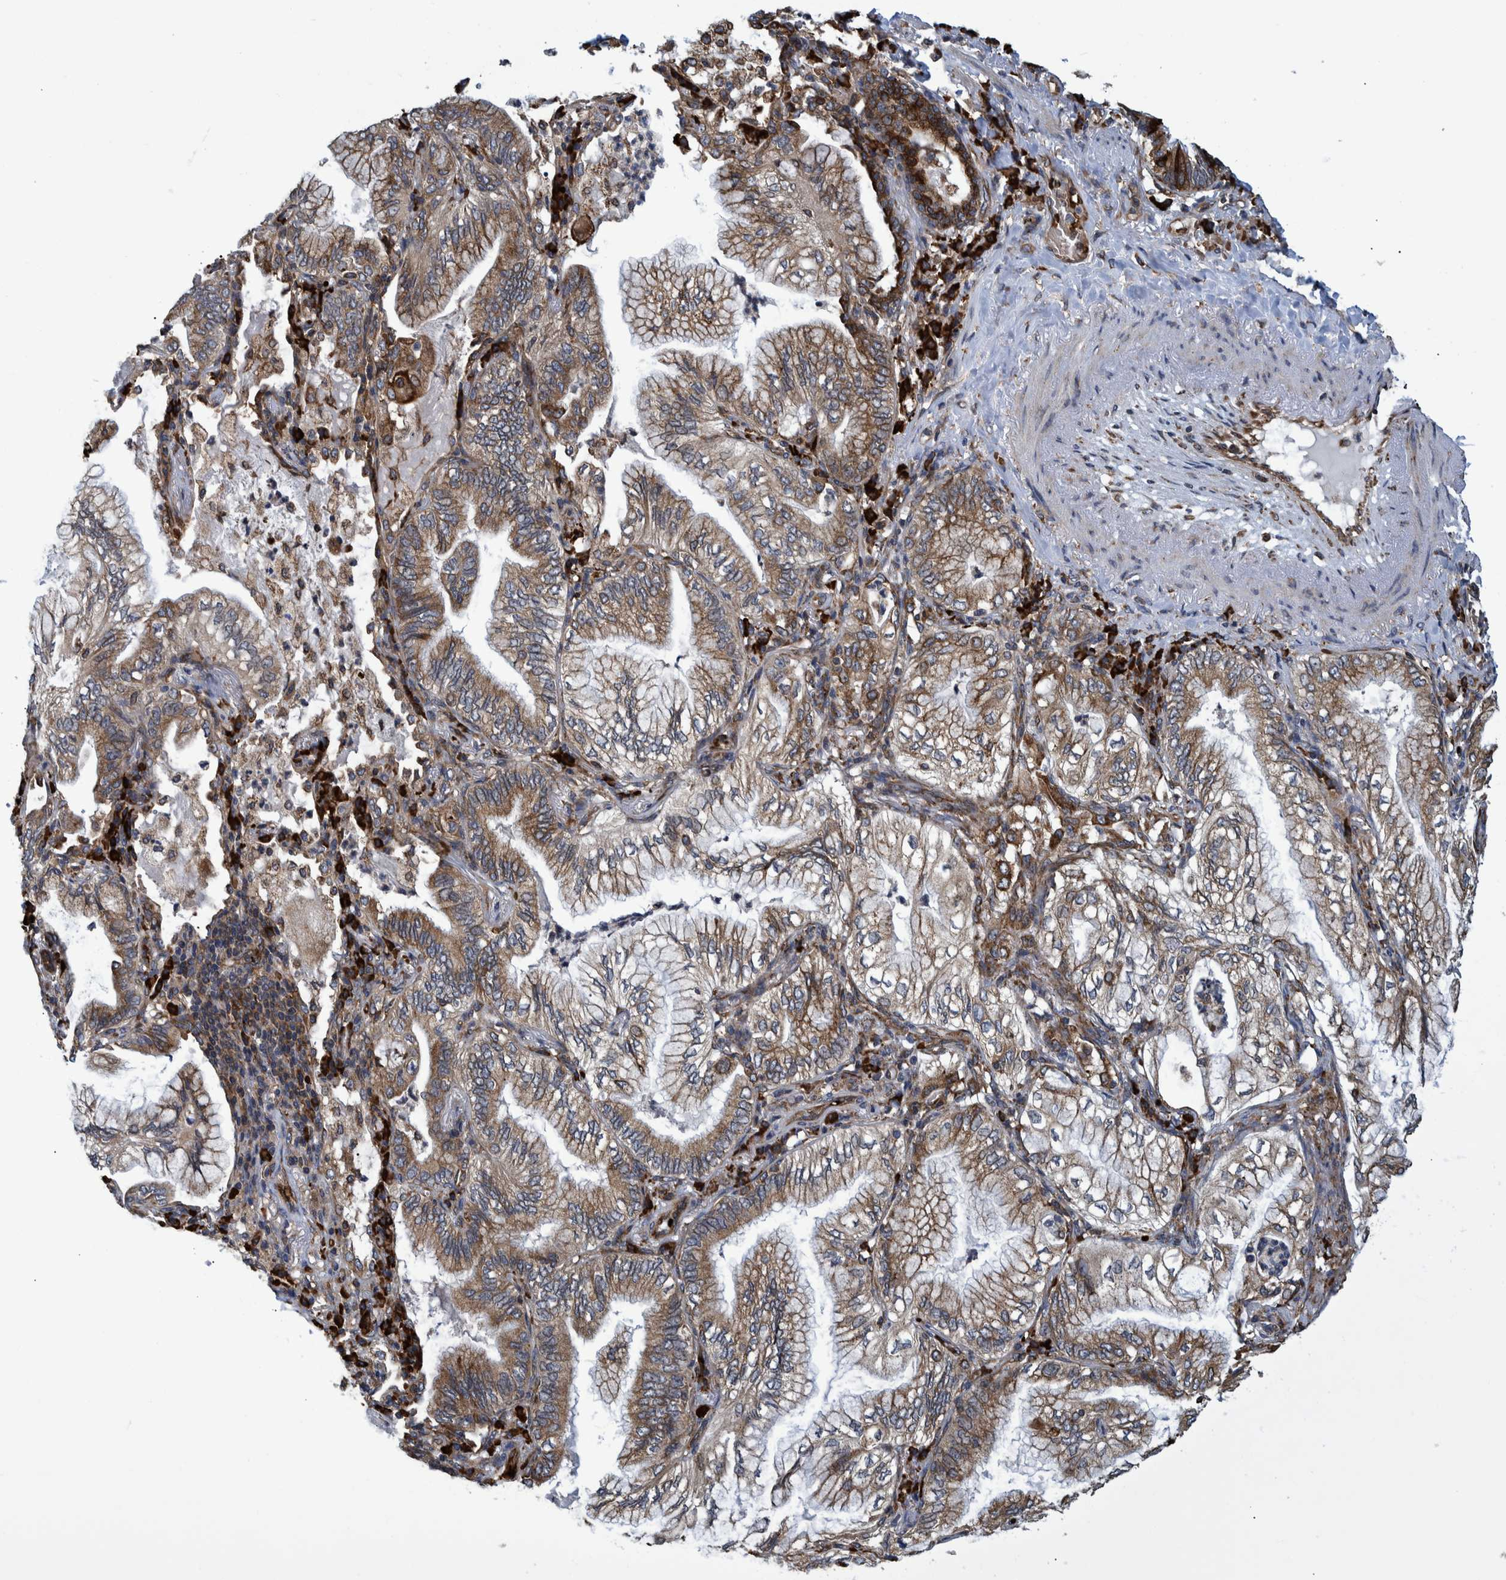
{"staining": {"intensity": "moderate", "quantity": ">75%", "location": "cytoplasmic/membranous"}, "tissue": "lung cancer", "cell_type": "Tumor cells", "image_type": "cancer", "snomed": [{"axis": "morphology", "description": "Adenocarcinoma, NOS"}, {"axis": "topography", "description": "Lung"}], "caption": "A brown stain labels moderate cytoplasmic/membranous expression of a protein in lung cancer tumor cells.", "gene": "SPAG5", "patient": {"sex": "female", "age": 70}}